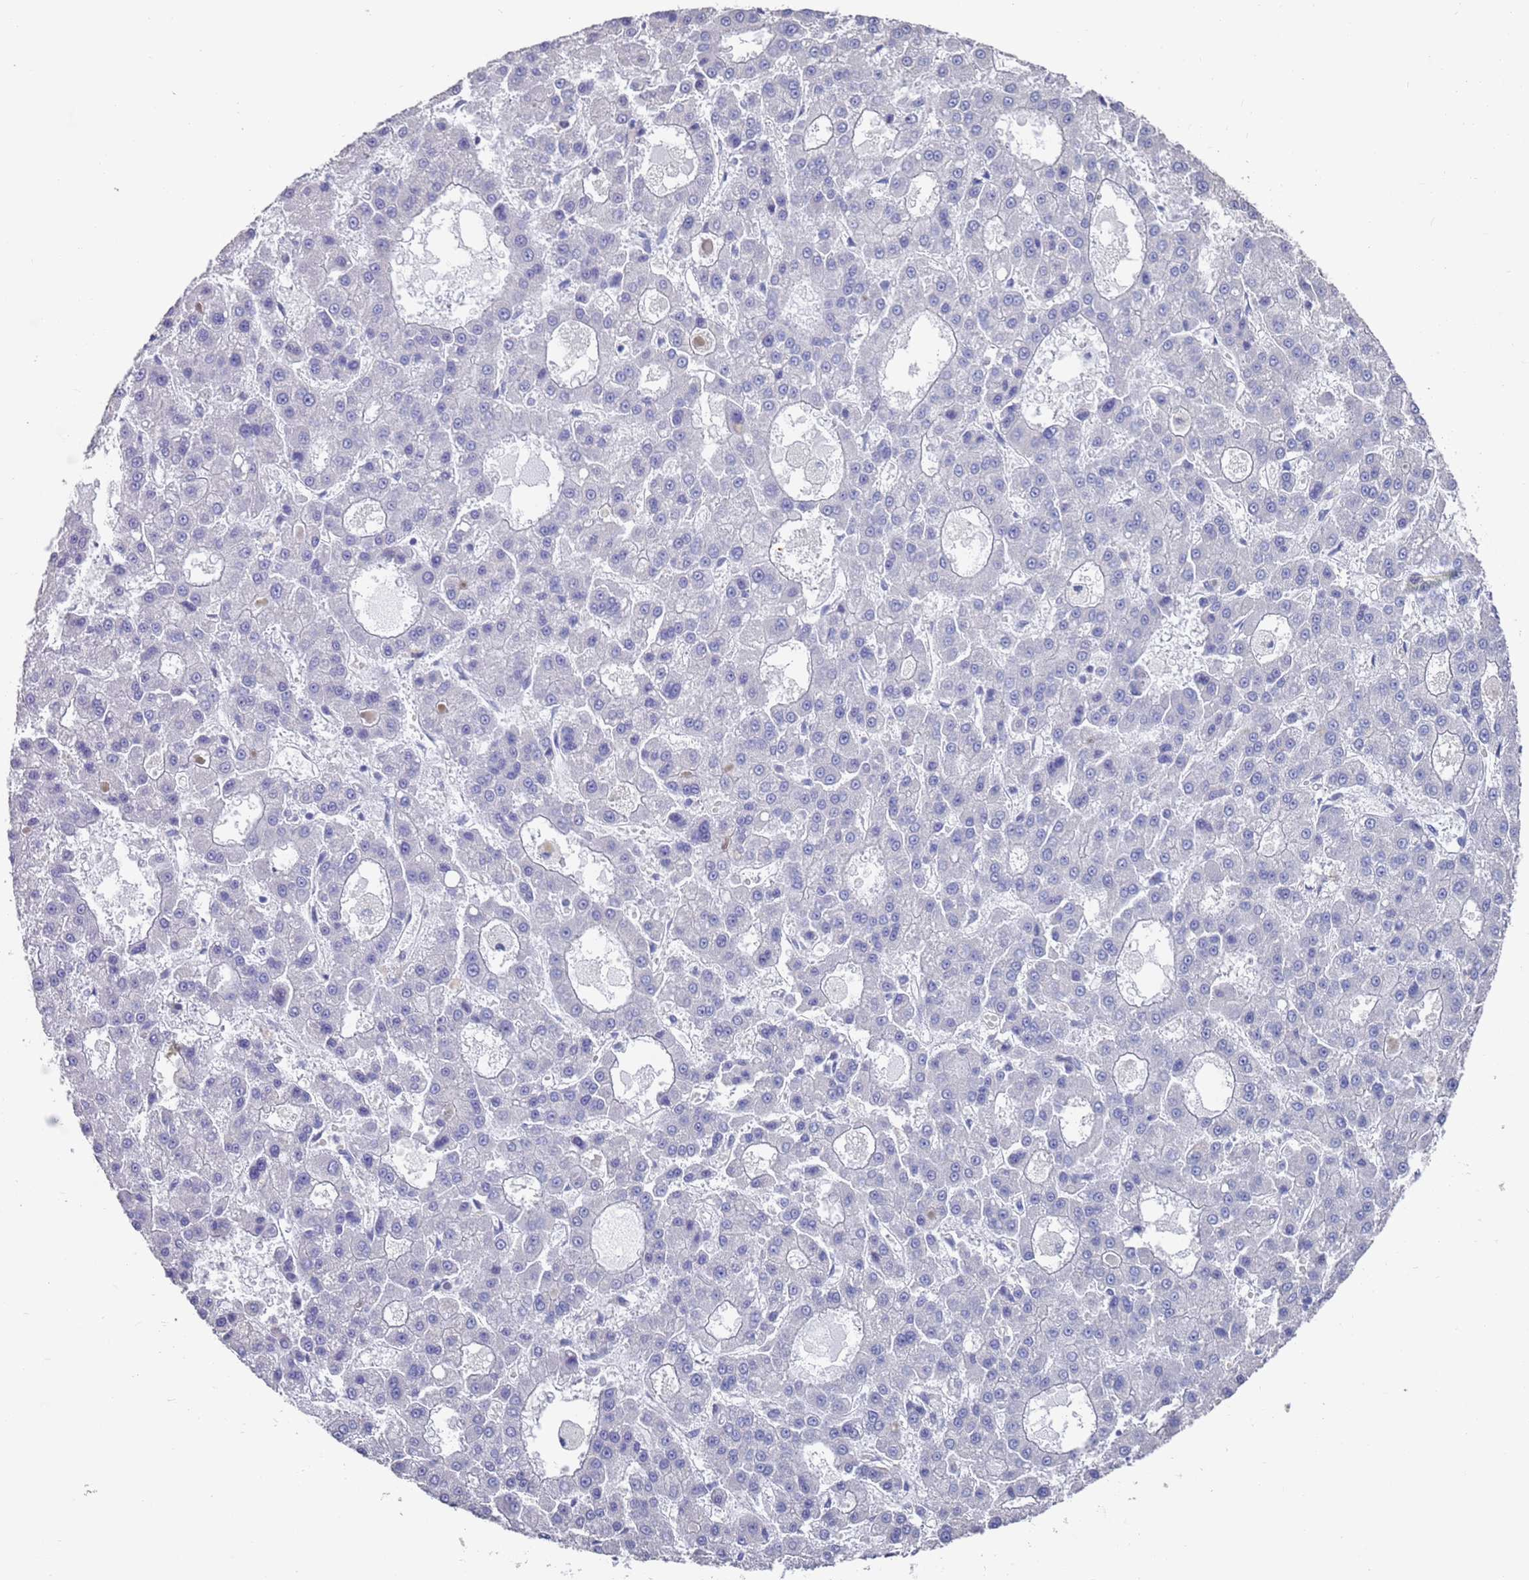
{"staining": {"intensity": "negative", "quantity": "none", "location": "none"}, "tissue": "liver cancer", "cell_type": "Tumor cells", "image_type": "cancer", "snomed": [{"axis": "morphology", "description": "Carcinoma, Hepatocellular, NOS"}, {"axis": "topography", "description": "Liver"}], "caption": "IHC micrograph of neoplastic tissue: human liver cancer (hepatocellular carcinoma) stained with DAB demonstrates no significant protein positivity in tumor cells.", "gene": "ANK2", "patient": {"sex": "male", "age": 70}}